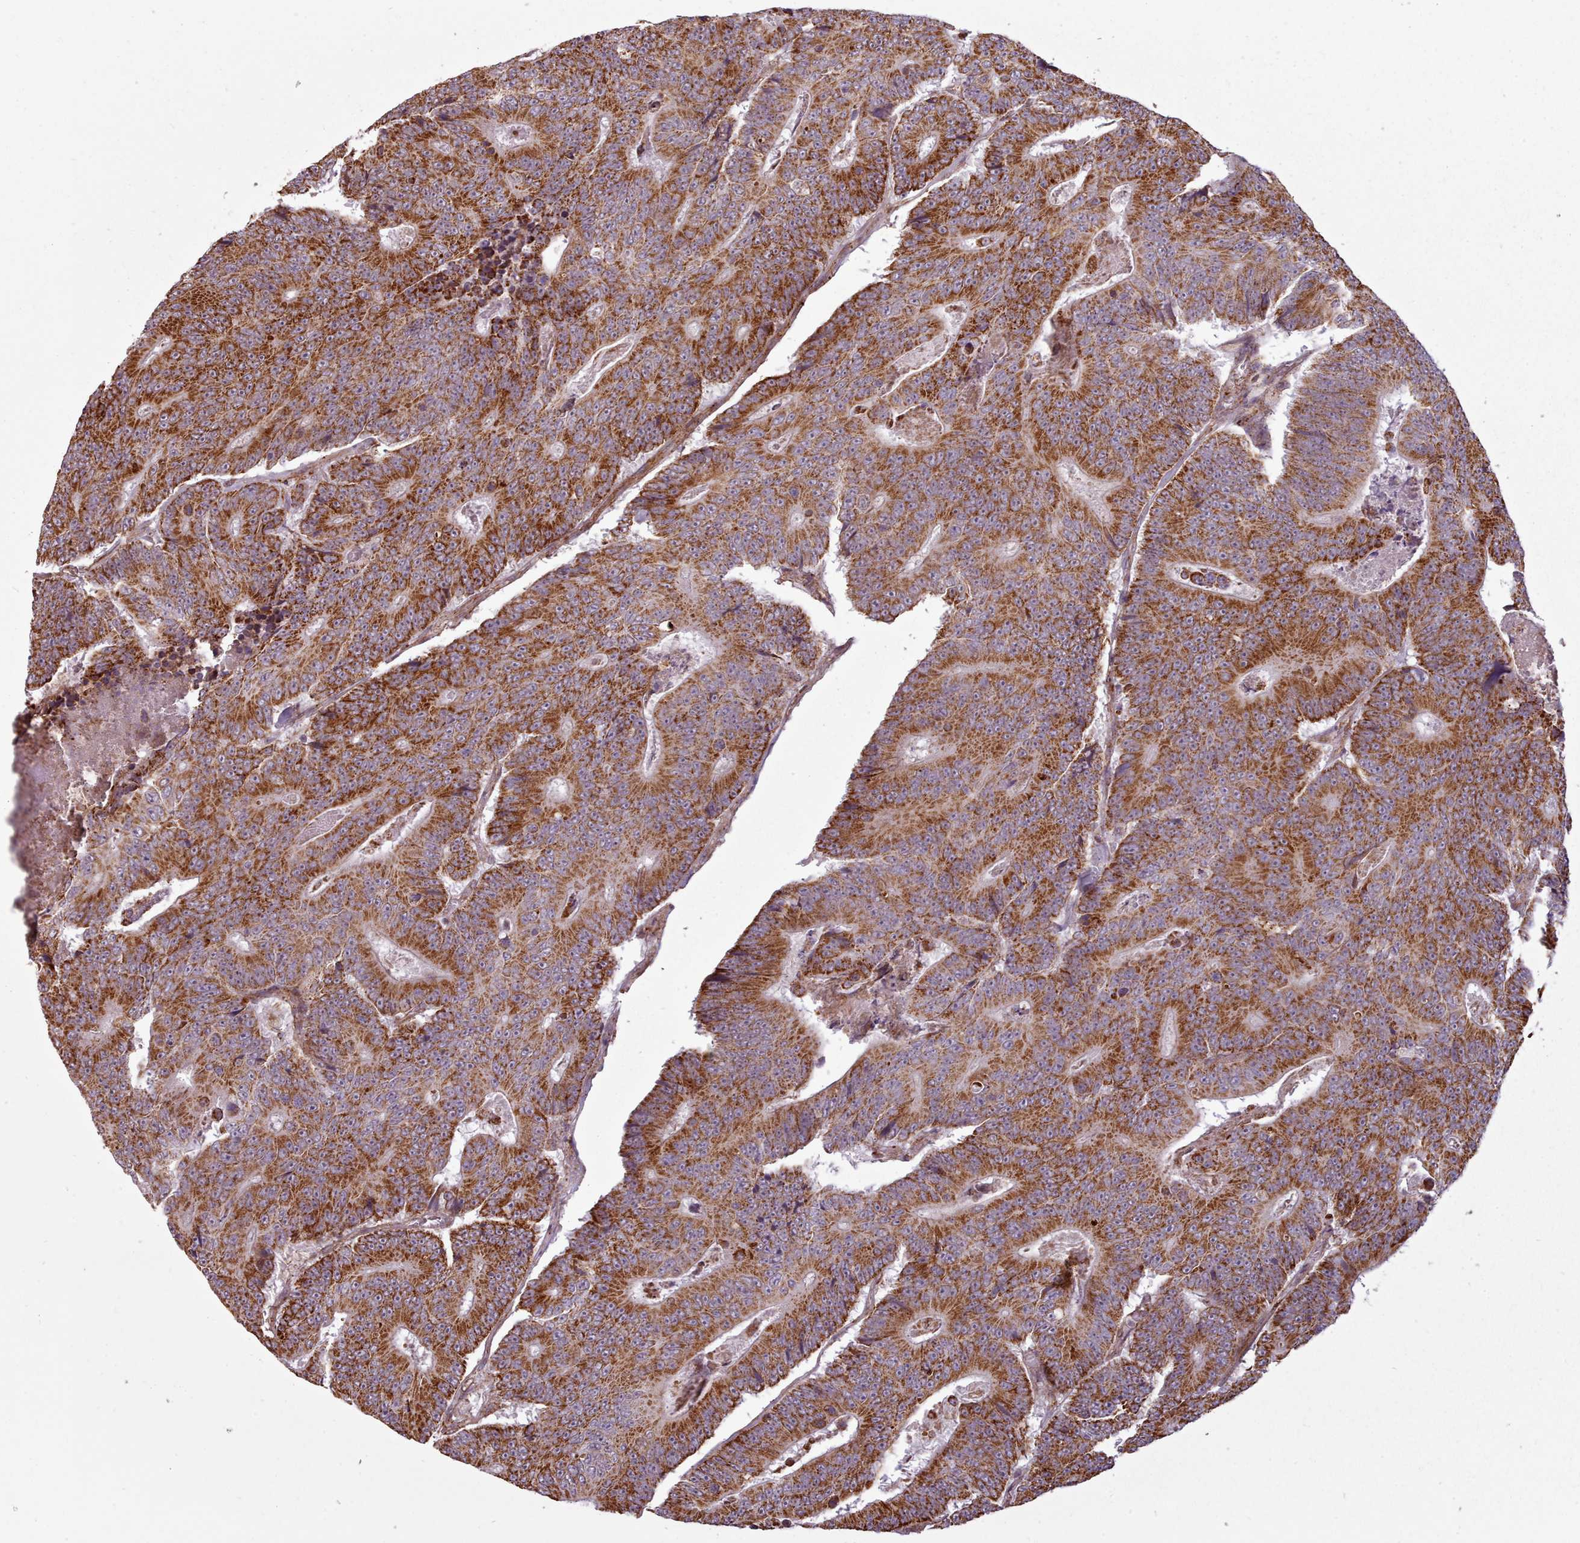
{"staining": {"intensity": "strong", "quantity": ">75%", "location": "cytoplasmic/membranous"}, "tissue": "colorectal cancer", "cell_type": "Tumor cells", "image_type": "cancer", "snomed": [{"axis": "morphology", "description": "Adenocarcinoma, NOS"}, {"axis": "topography", "description": "Colon"}], "caption": "An IHC micrograph of neoplastic tissue is shown. Protein staining in brown highlights strong cytoplasmic/membranous positivity in adenocarcinoma (colorectal) within tumor cells.", "gene": "ZMYM4", "patient": {"sex": "male", "age": 83}}